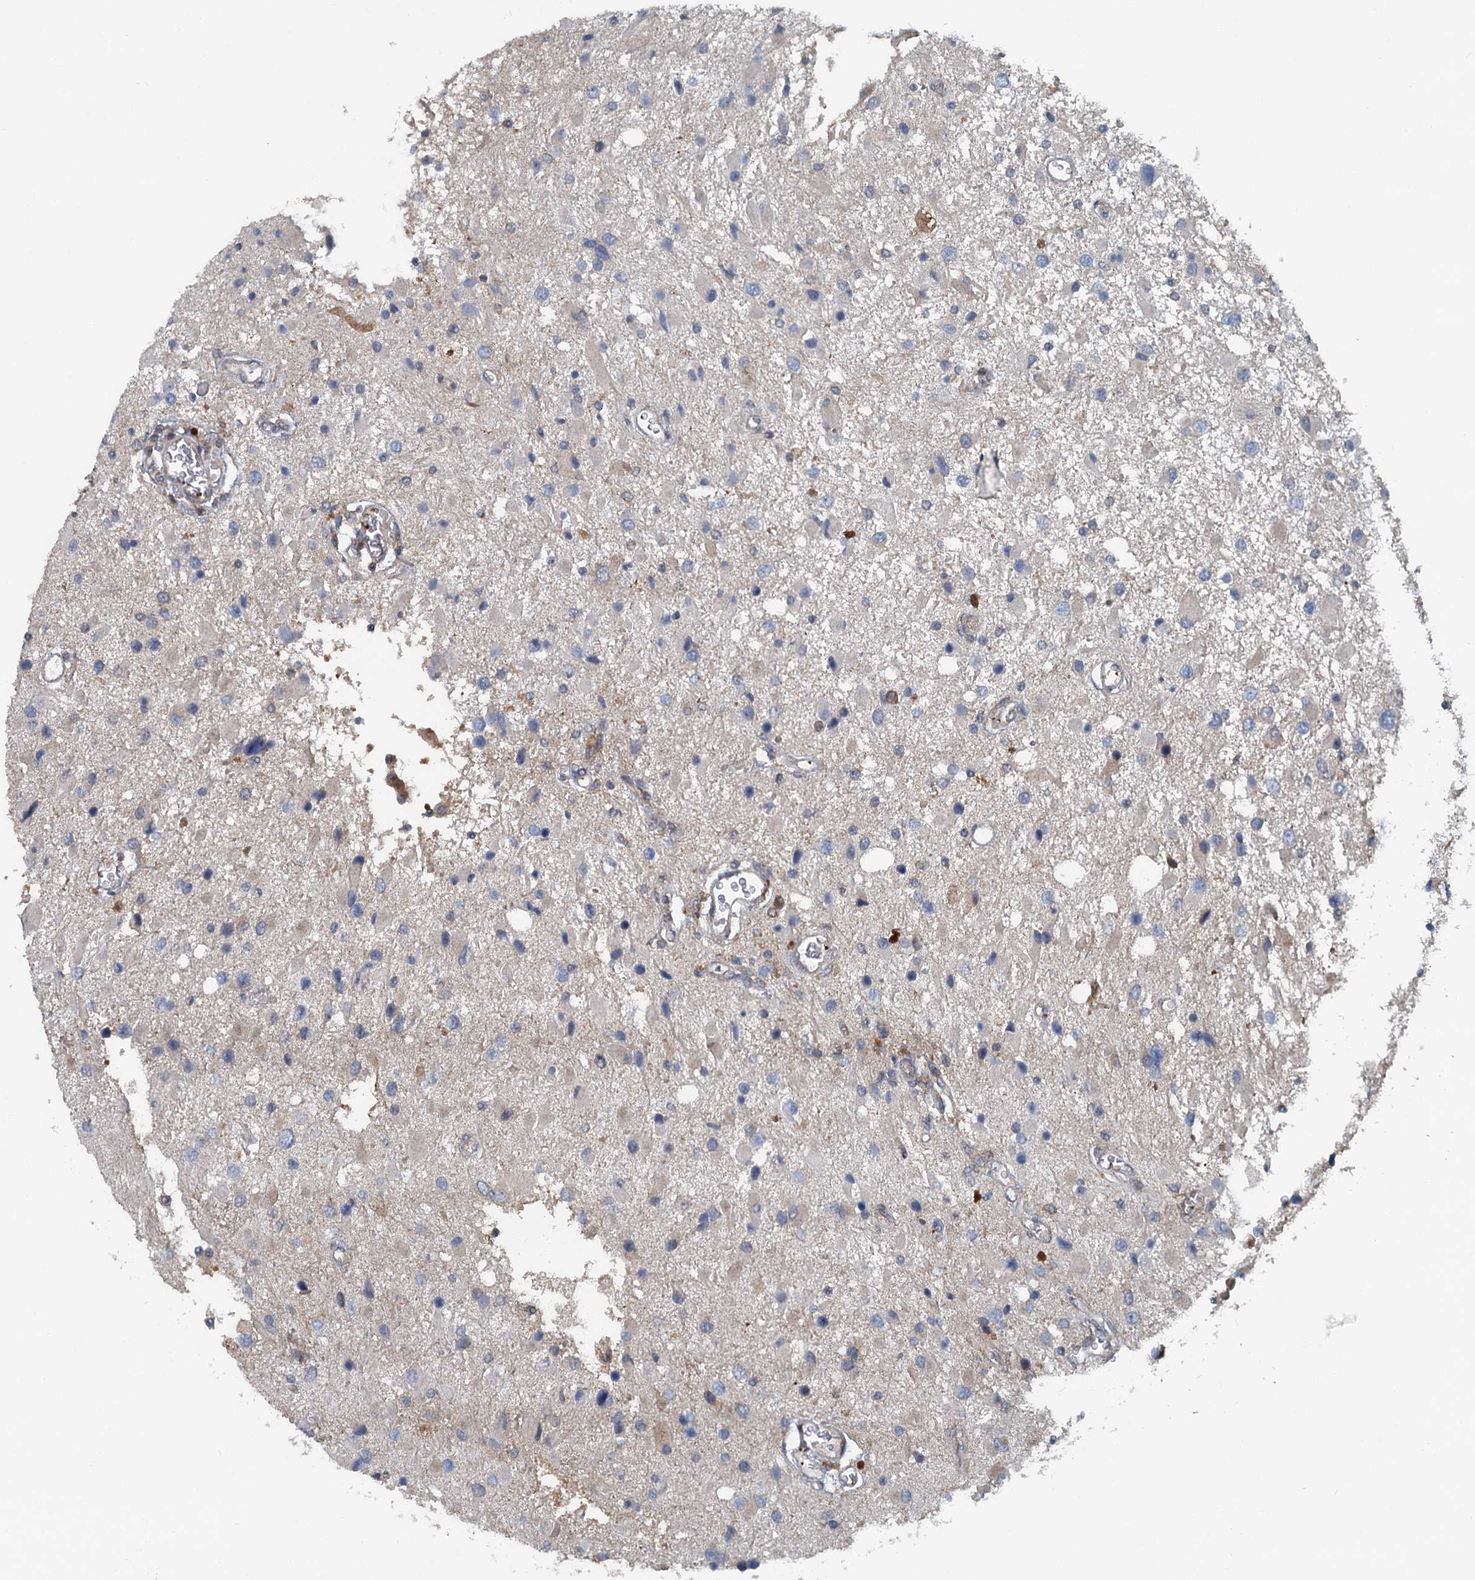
{"staining": {"intensity": "negative", "quantity": "none", "location": "none"}, "tissue": "glioma", "cell_type": "Tumor cells", "image_type": "cancer", "snomed": [{"axis": "morphology", "description": "Glioma, malignant, High grade"}, {"axis": "topography", "description": "Brain"}], "caption": "Immunohistochemistry (IHC) micrograph of neoplastic tissue: glioma stained with DAB shows no significant protein staining in tumor cells.", "gene": "GCLM", "patient": {"sex": "male", "age": 53}}